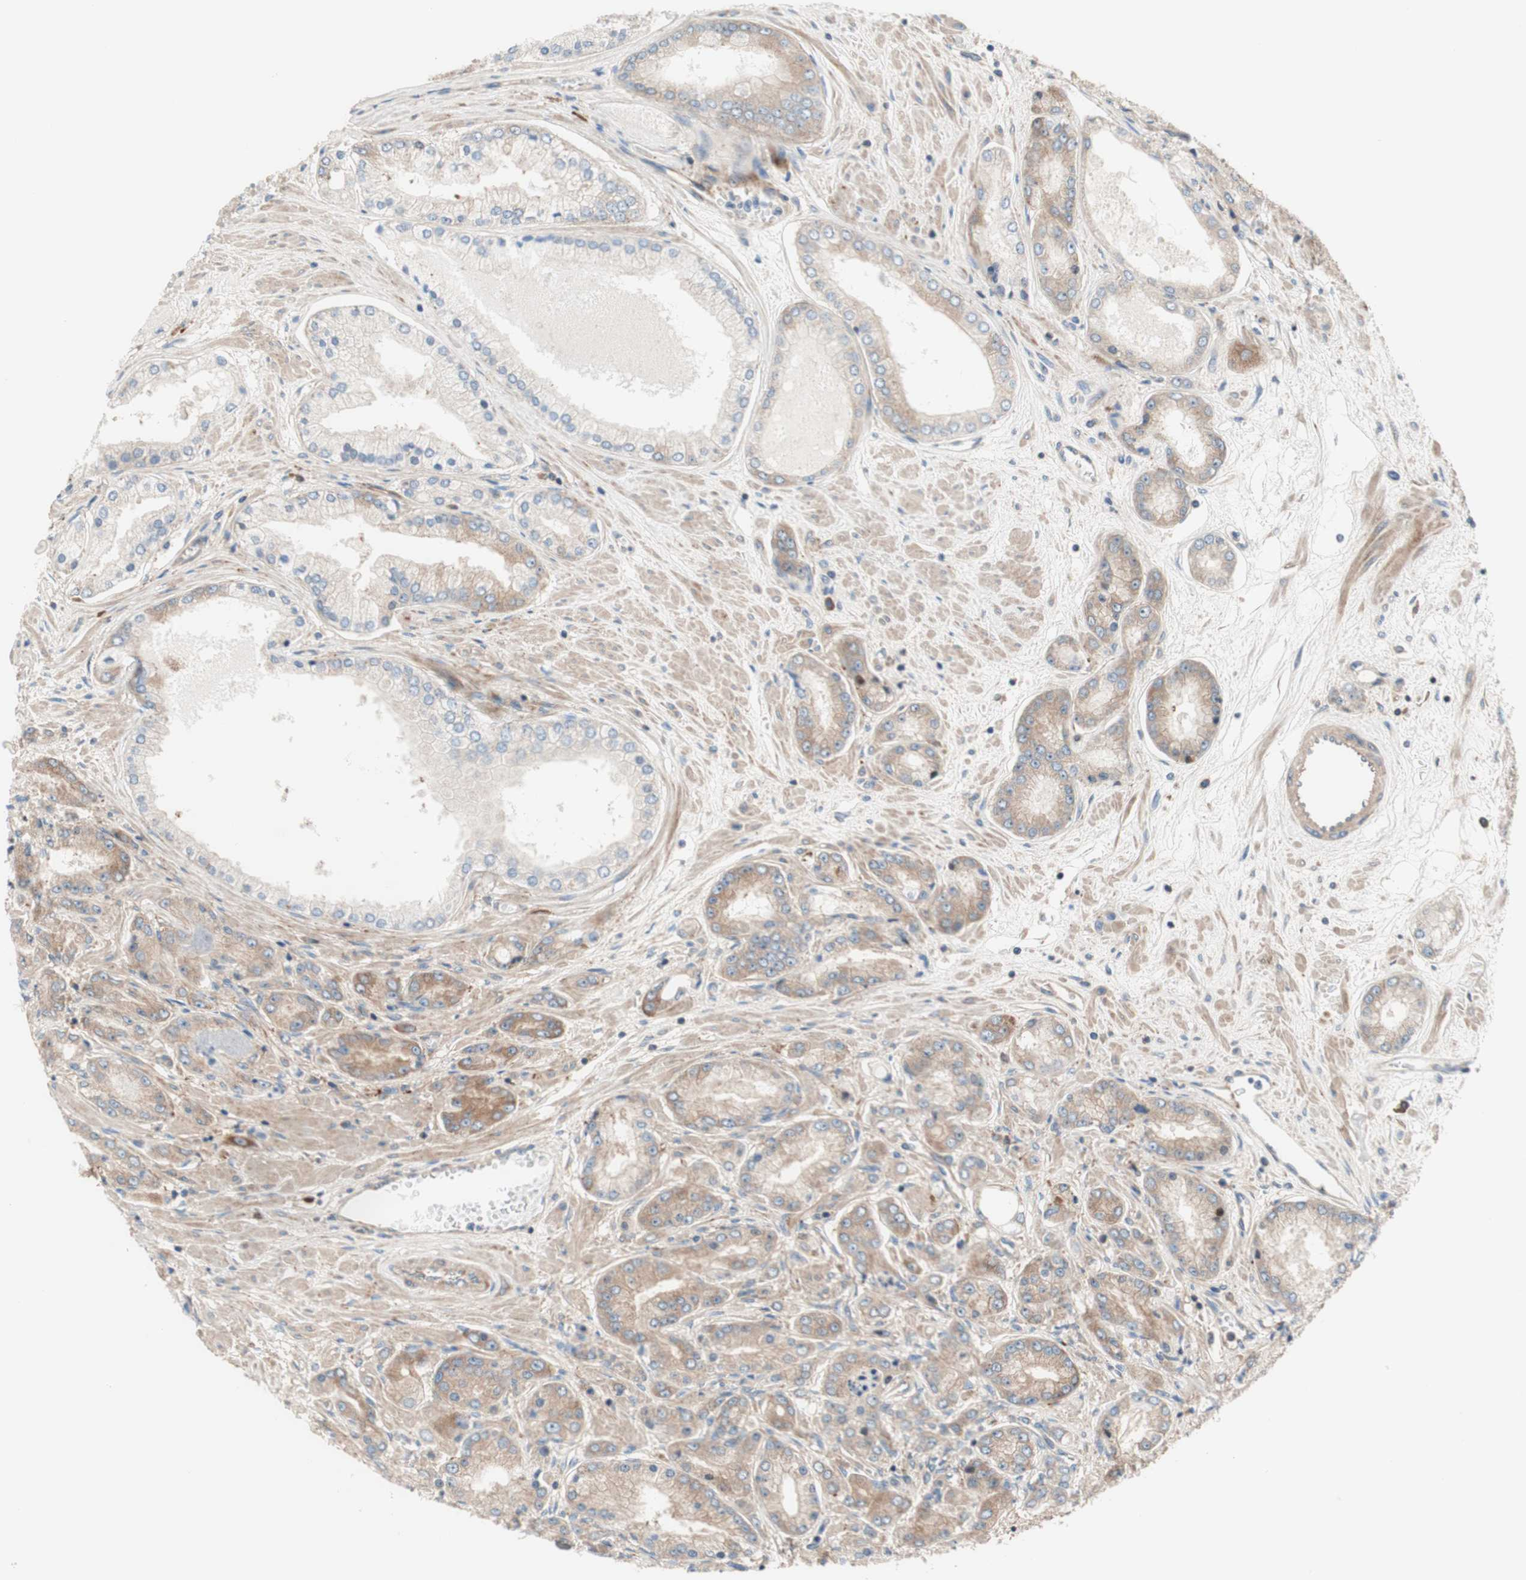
{"staining": {"intensity": "weak", "quantity": ">75%", "location": "cytoplasmic/membranous"}, "tissue": "prostate cancer", "cell_type": "Tumor cells", "image_type": "cancer", "snomed": [{"axis": "morphology", "description": "Adenocarcinoma, High grade"}, {"axis": "topography", "description": "Prostate"}], "caption": "Immunohistochemistry micrograph of human high-grade adenocarcinoma (prostate) stained for a protein (brown), which demonstrates low levels of weak cytoplasmic/membranous staining in approximately >75% of tumor cells.", "gene": "CCN4", "patient": {"sex": "male", "age": 59}}